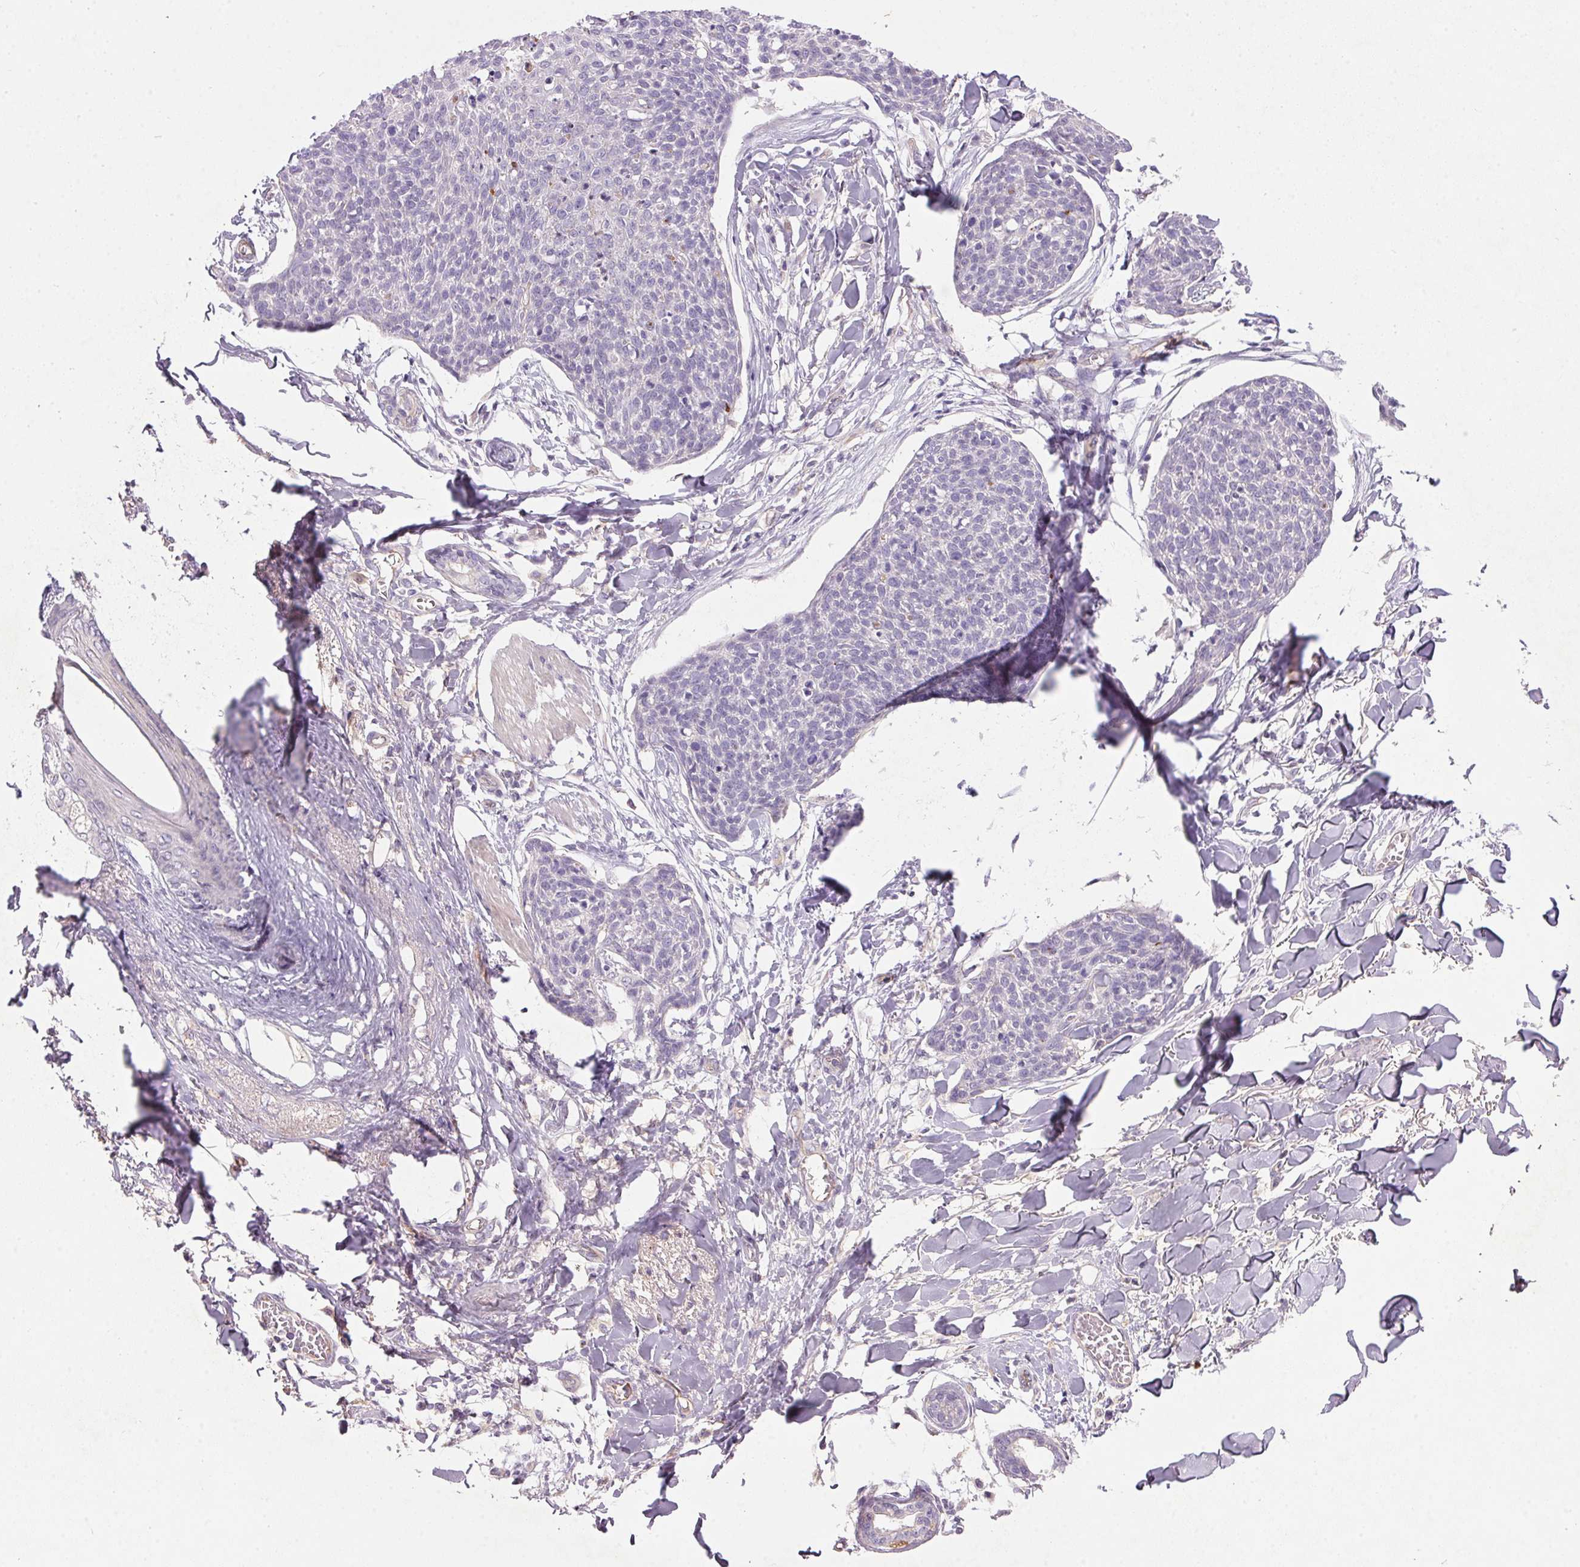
{"staining": {"intensity": "negative", "quantity": "none", "location": "none"}, "tissue": "skin cancer", "cell_type": "Tumor cells", "image_type": "cancer", "snomed": [{"axis": "morphology", "description": "Squamous cell carcinoma, NOS"}, {"axis": "topography", "description": "Skin"}, {"axis": "topography", "description": "Vulva"}], "caption": "A histopathology image of human skin cancer (squamous cell carcinoma) is negative for staining in tumor cells.", "gene": "APOC4", "patient": {"sex": "female", "age": 75}}